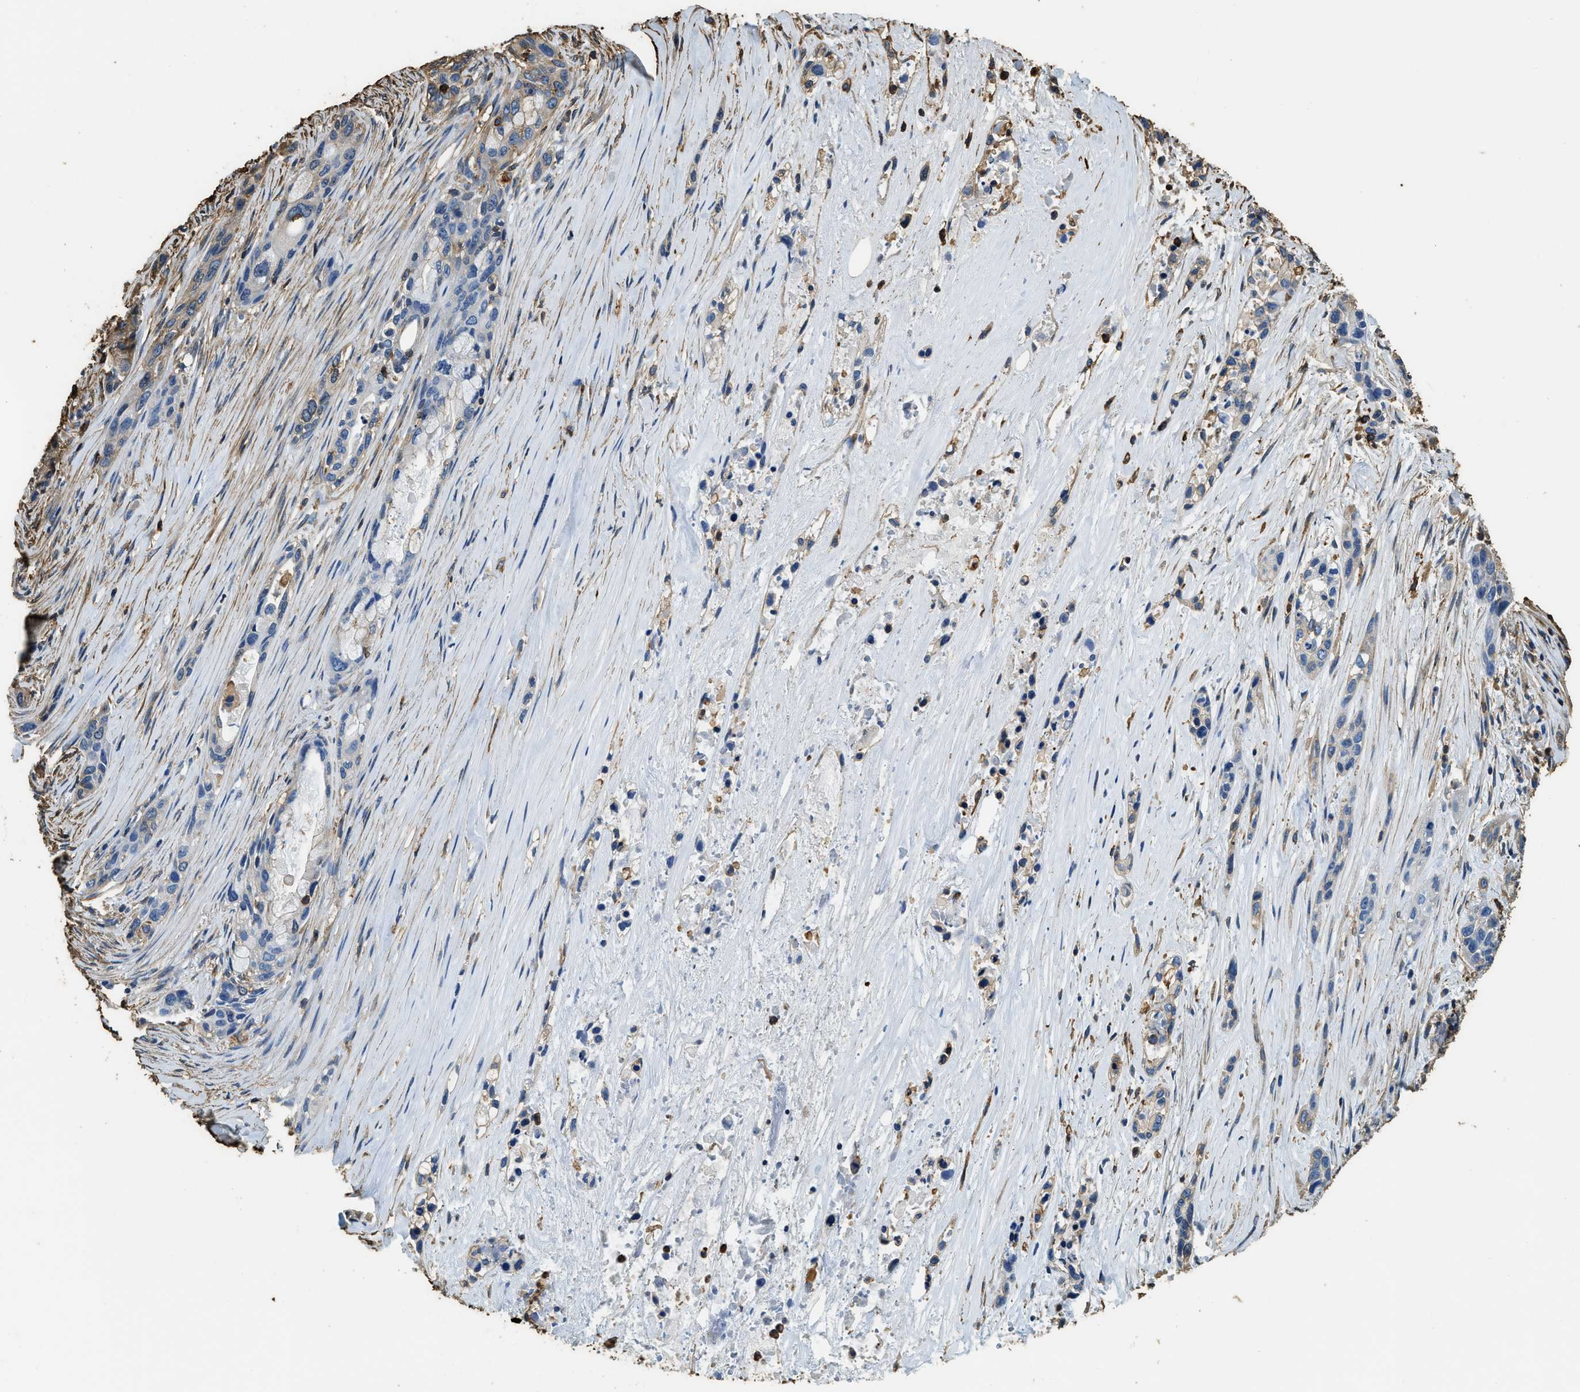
{"staining": {"intensity": "moderate", "quantity": "<25%", "location": "cytoplasmic/membranous"}, "tissue": "pancreatic cancer", "cell_type": "Tumor cells", "image_type": "cancer", "snomed": [{"axis": "morphology", "description": "Adenocarcinoma, NOS"}, {"axis": "topography", "description": "Pancreas"}], "caption": "The micrograph exhibits immunohistochemical staining of adenocarcinoma (pancreatic). There is moderate cytoplasmic/membranous positivity is present in approximately <25% of tumor cells. Nuclei are stained in blue.", "gene": "ACCS", "patient": {"sex": "male", "age": 53}}